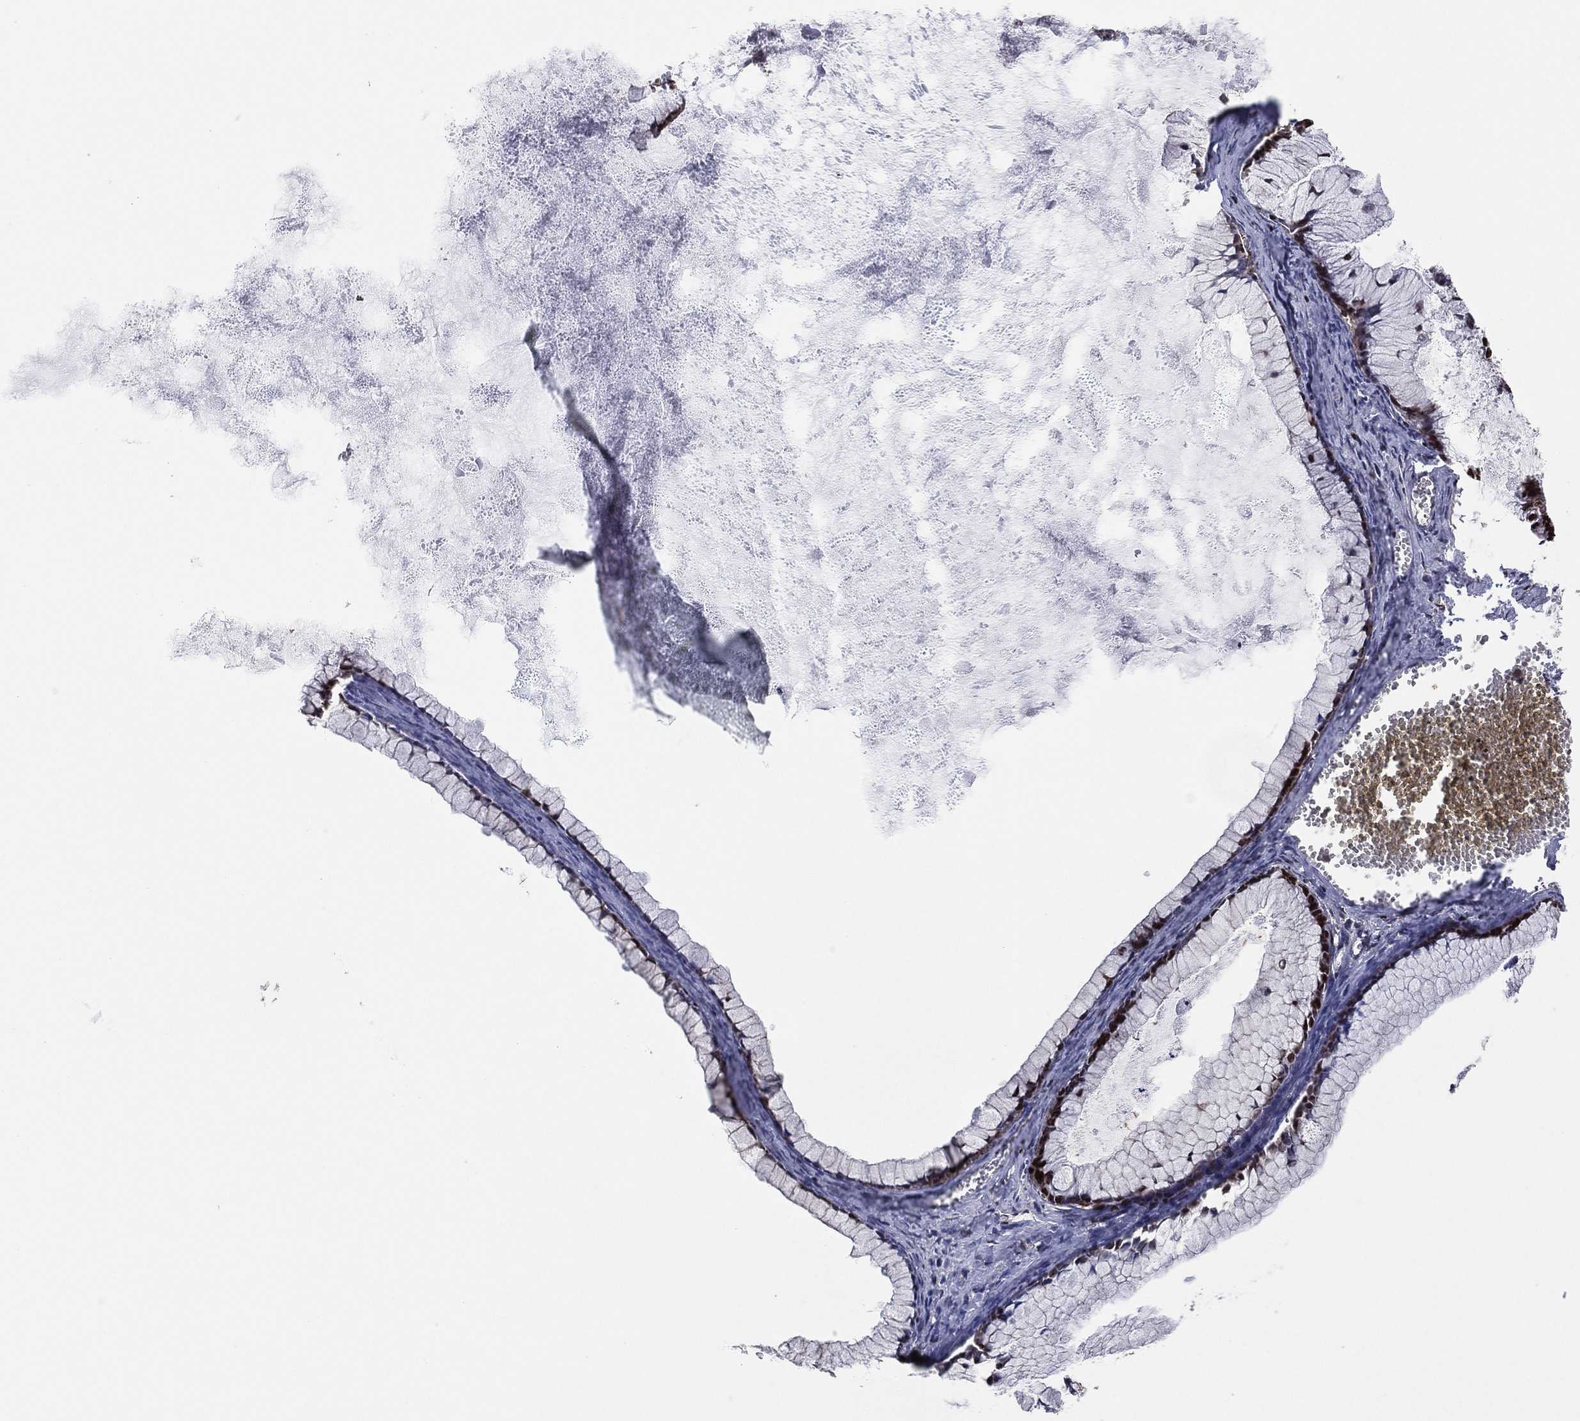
{"staining": {"intensity": "moderate", "quantity": "<25%", "location": "nuclear"}, "tissue": "ovarian cancer", "cell_type": "Tumor cells", "image_type": "cancer", "snomed": [{"axis": "morphology", "description": "Cystadenocarcinoma, mucinous, NOS"}, {"axis": "topography", "description": "Ovary"}], "caption": "An immunohistochemistry (IHC) histopathology image of neoplastic tissue is shown. Protein staining in brown shows moderate nuclear positivity in ovarian cancer (mucinous cystadenocarcinoma) within tumor cells.", "gene": "PSMA1", "patient": {"sex": "female", "age": 41}}